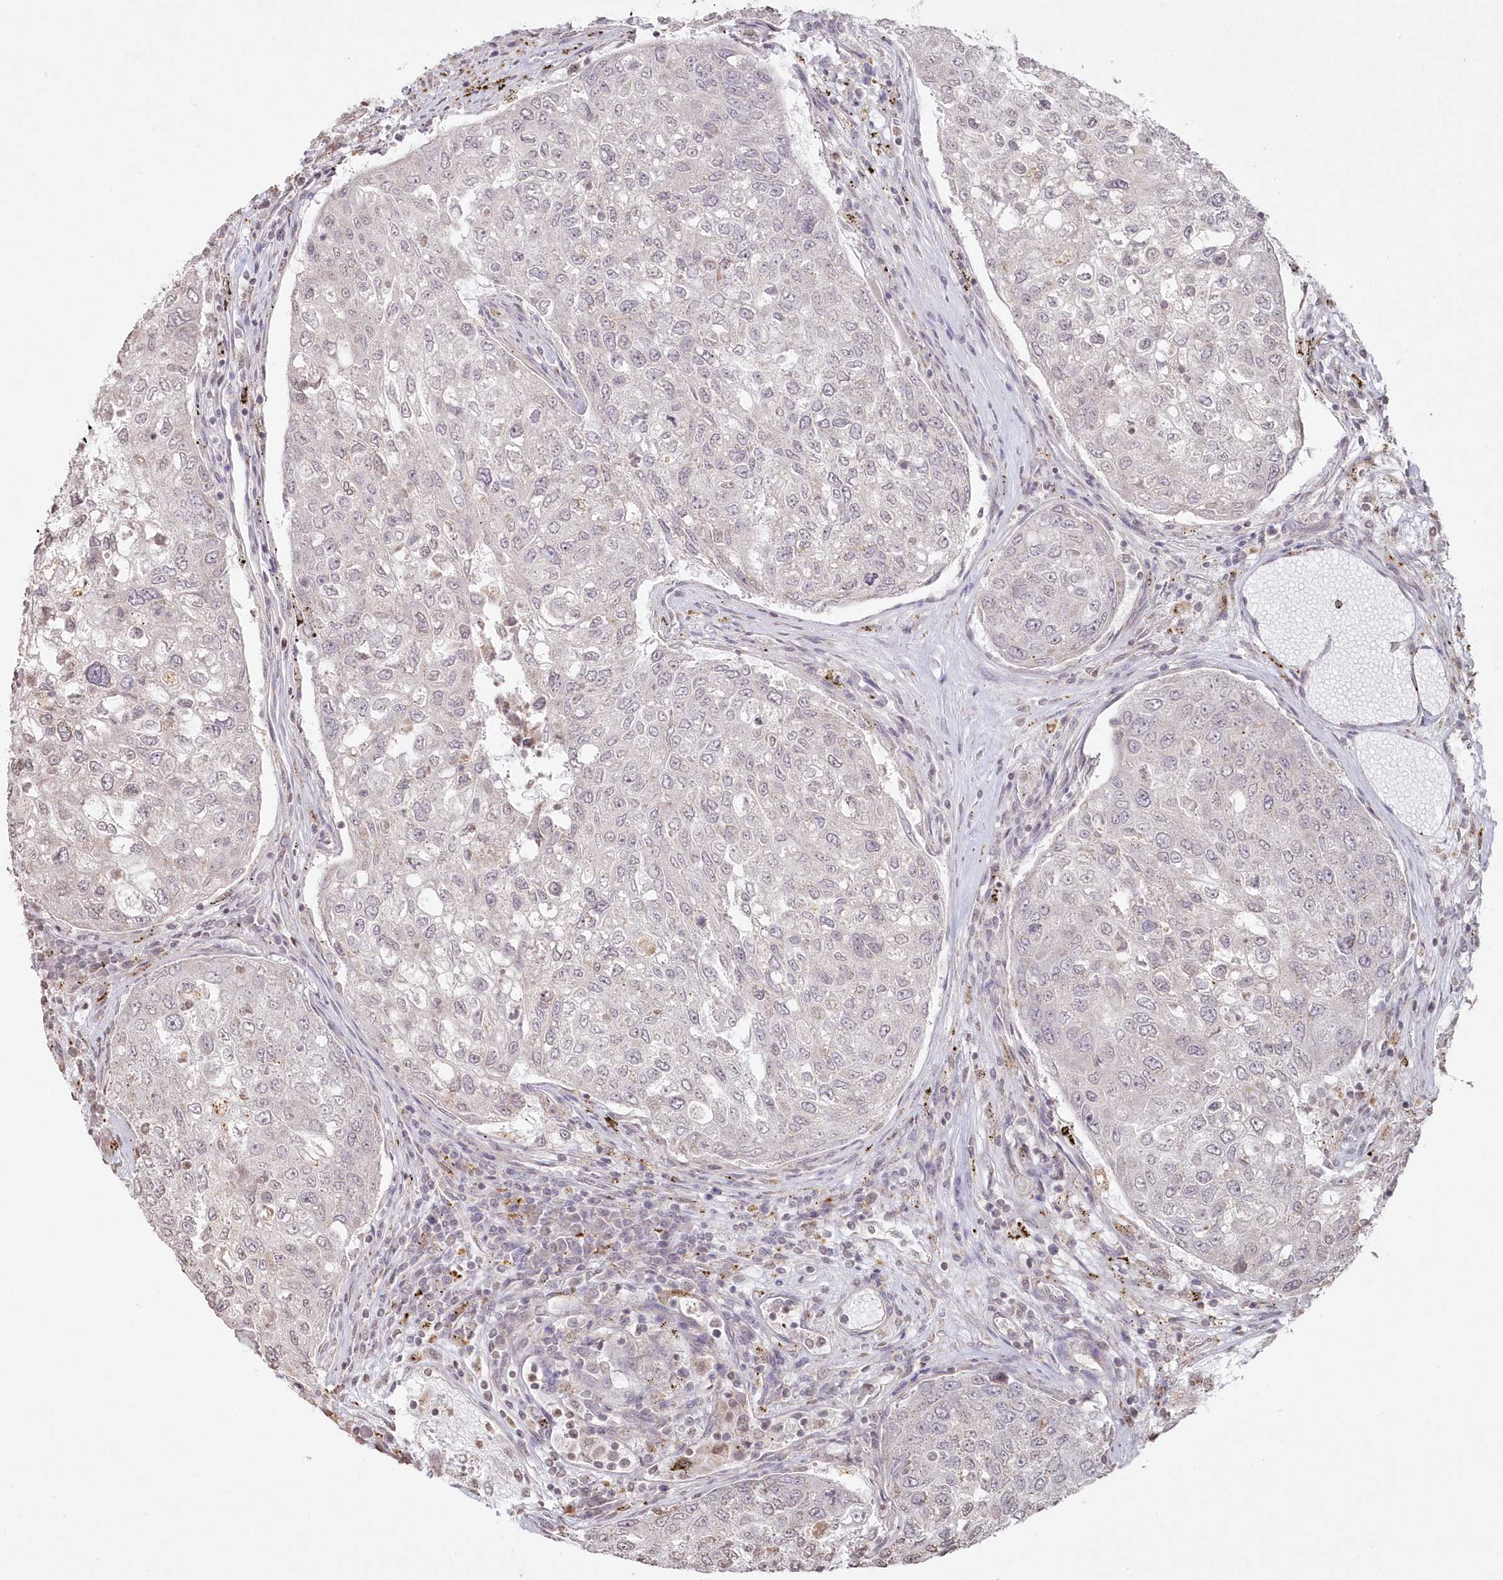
{"staining": {"intensity": "negative", "quantity": "none", "location": "none"}, "tissue": "urothelial cancer", "cell_type": "Tumor cells", "image_type": "cancer", "snomed": [{"axis": "morphology", "description": "Urothelial carcinoma, High grade"}, {"axis": "topography", "description": "Lymph node"}, {"axis": "topography", "description": "Urinary bladder"}], "caption": "Immunohistochemical staining of human high-grade urothelial carcinoma shows no significant expression in tumor cells.", "gene": "ARSB", "patient": {"sex": "male", "age": 51}}